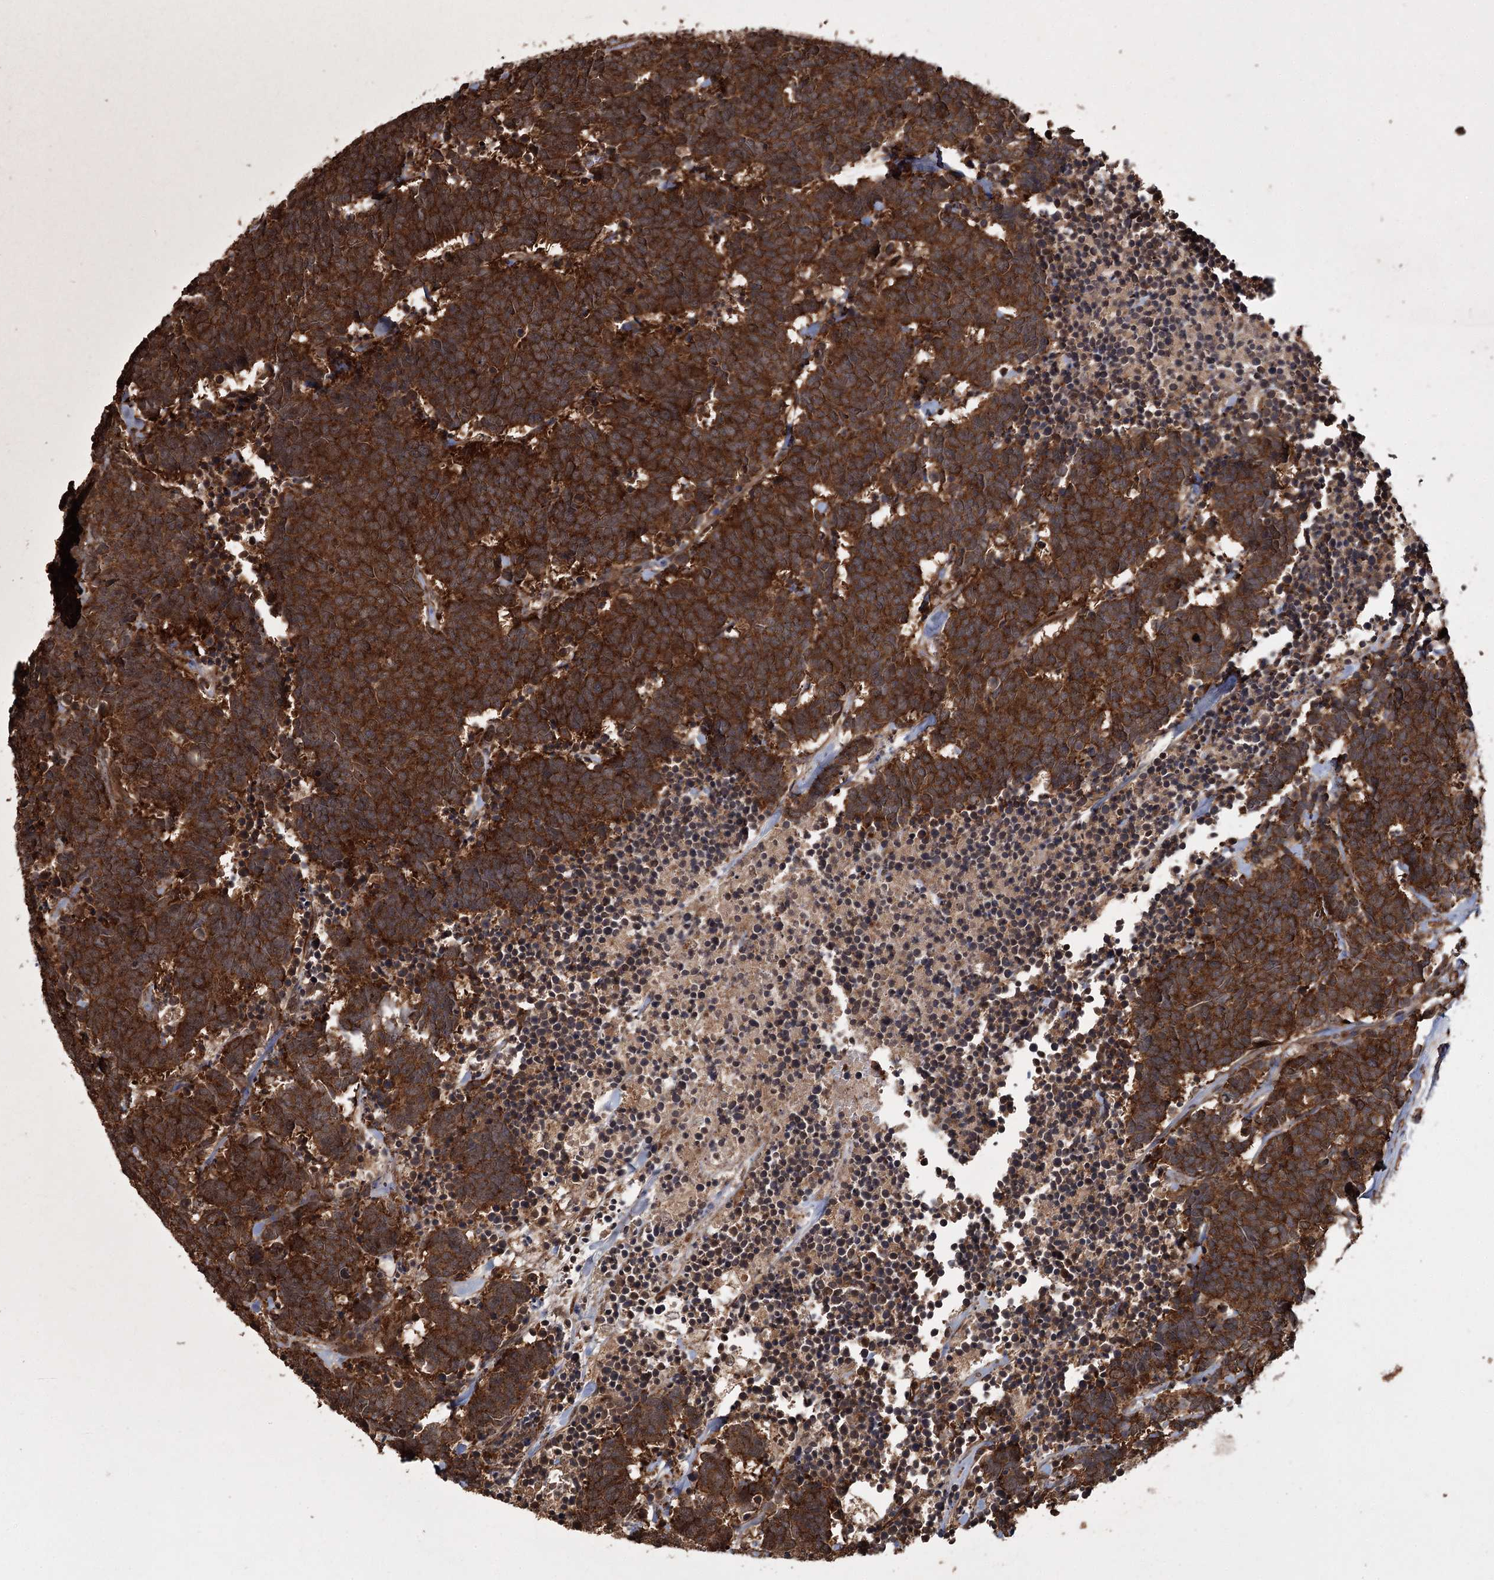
{"staining": {"intensity": "strong", "quantity": ">75%", "location": "cytoplasmic/membranous"}, "tissue": "carcinoid", "cell_type": "Tumor cells", "image_type": "cancer", "snomed": [{"axis": "morphology", "description": "Carcinoma, NOS"}, {"axis": "morphology", "description": "Carcinoid, malignant, NOS"}, {"axis": "topography", "description": "Urinary bladder"}], "caption": "DAB (3,3'-diaminobenzidine) immunohistochemical staining of carcinoid reveals strong cytoplasmic/membranous protein staining in approximately >75% of tumor cells.", "gene": "RPAP3", "patient": {"sex": "male", "age": 57}}